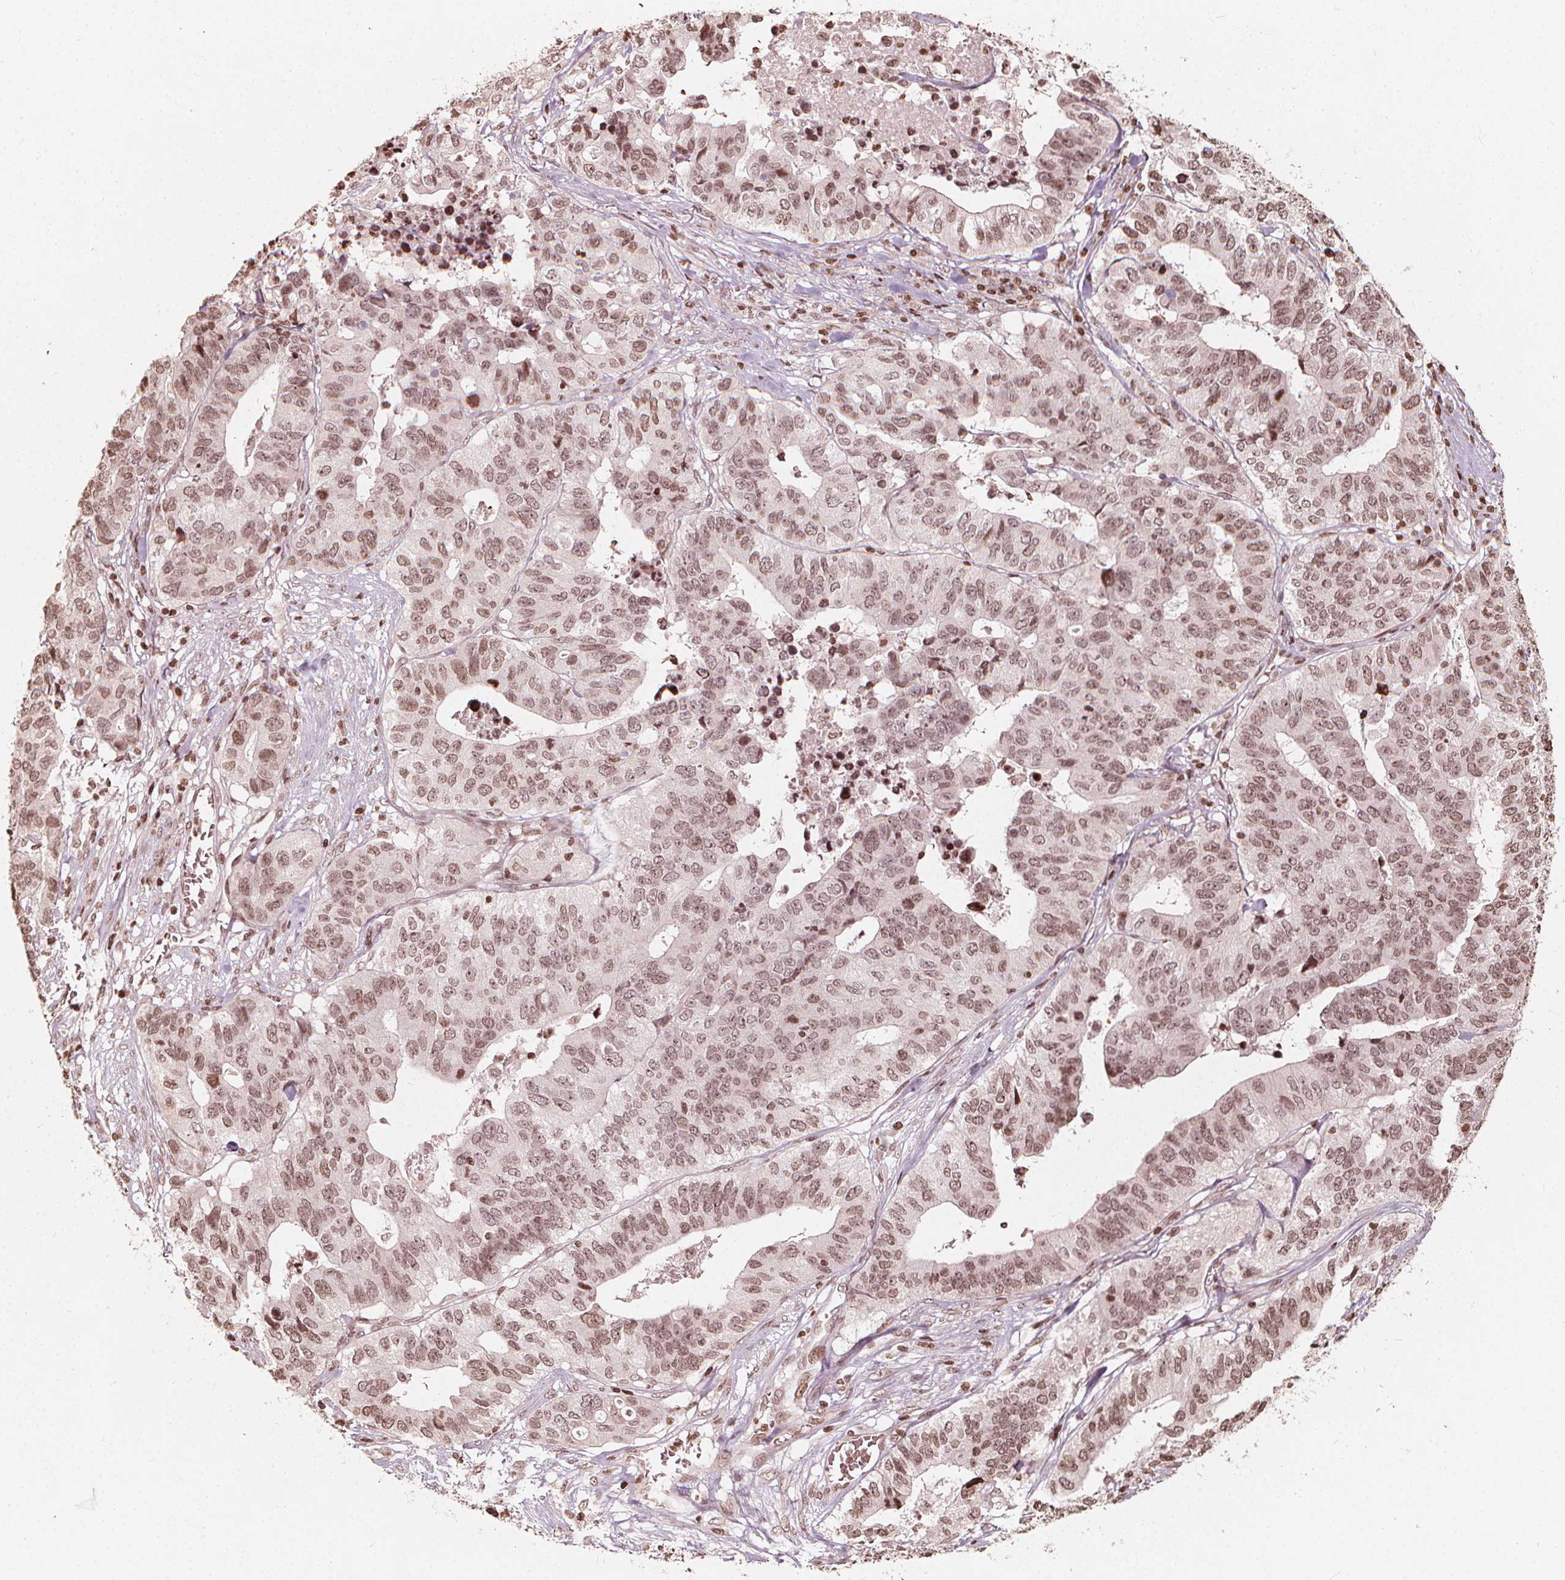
{"staining": {"intensity": "weak", "quantity": ">75%", "location": "nuclear"}, "tissue": "stomach cancer", "cell_type": "Tumor cells", "image_type": "cancer", "snomed": [{"axis": "morphology", "description": "Adenocarcinoma, NOS"}, {"axis": "topography", "description": "Stomach, upper"}], "caption": "A brown stain labels weak nuclear positivity of a protein in human adenocarcinoma (stomach) tumor cells.", "gene": "H3C14", "patient": {"sex": "female", "age": 67}}